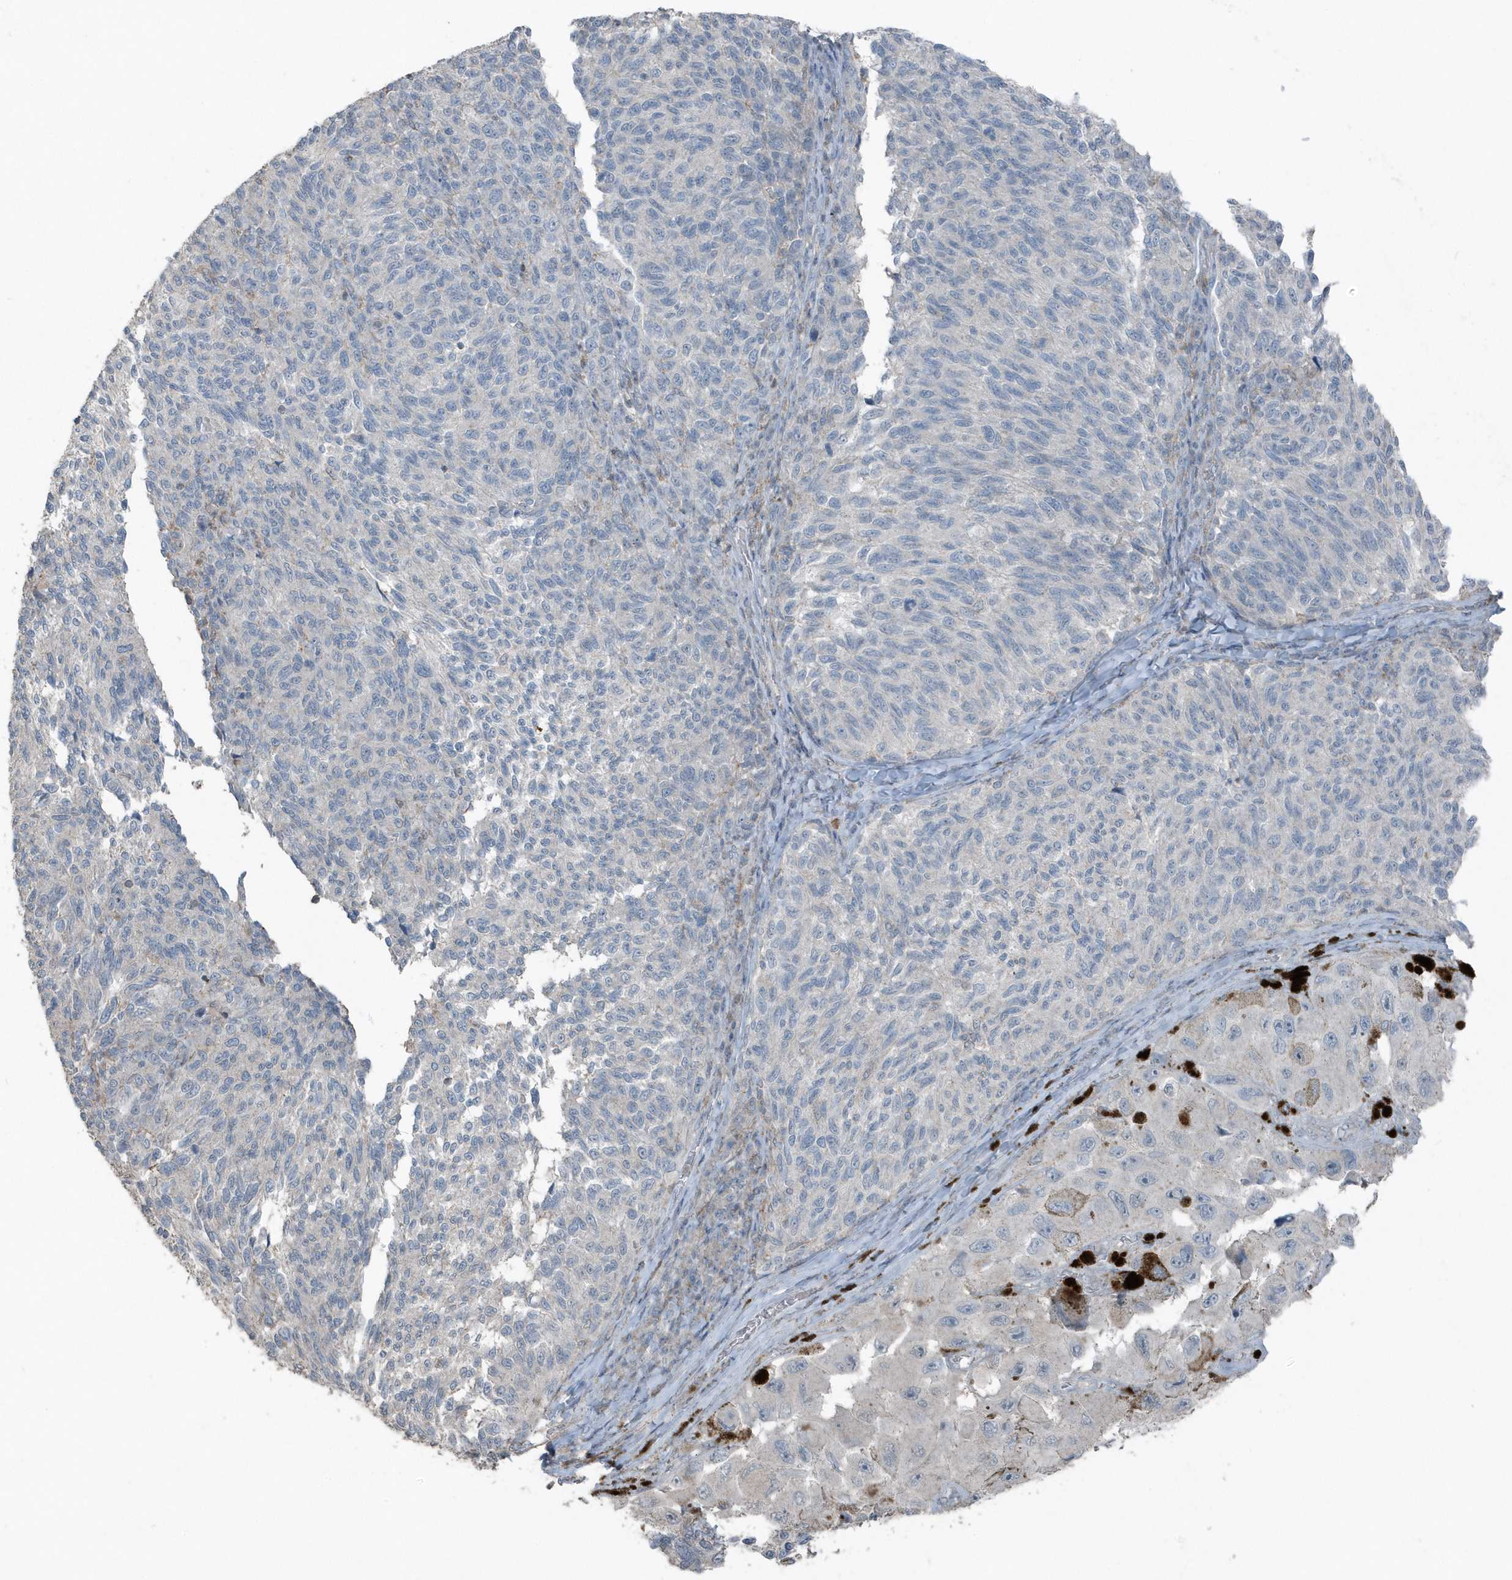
{"staining": {"intensity": "negative", "quantity": "none", "location": "none"}, "tissue": "melanoma", "cell_type": "Tumor cells", "image_type": "cancer", "snomed": [{"axis": "morphology", "description": "Malignant melanoma, NOS"}, {"axis": "topography", "description": "Skin"}], "caption": "A histopathology image of melanoma stained for a protein demonstrates no brown staining in tumor cells. Nuclei are stained in blue.", "gene": "ACTC1", "patient": {"sex": "female", "age": 73}}